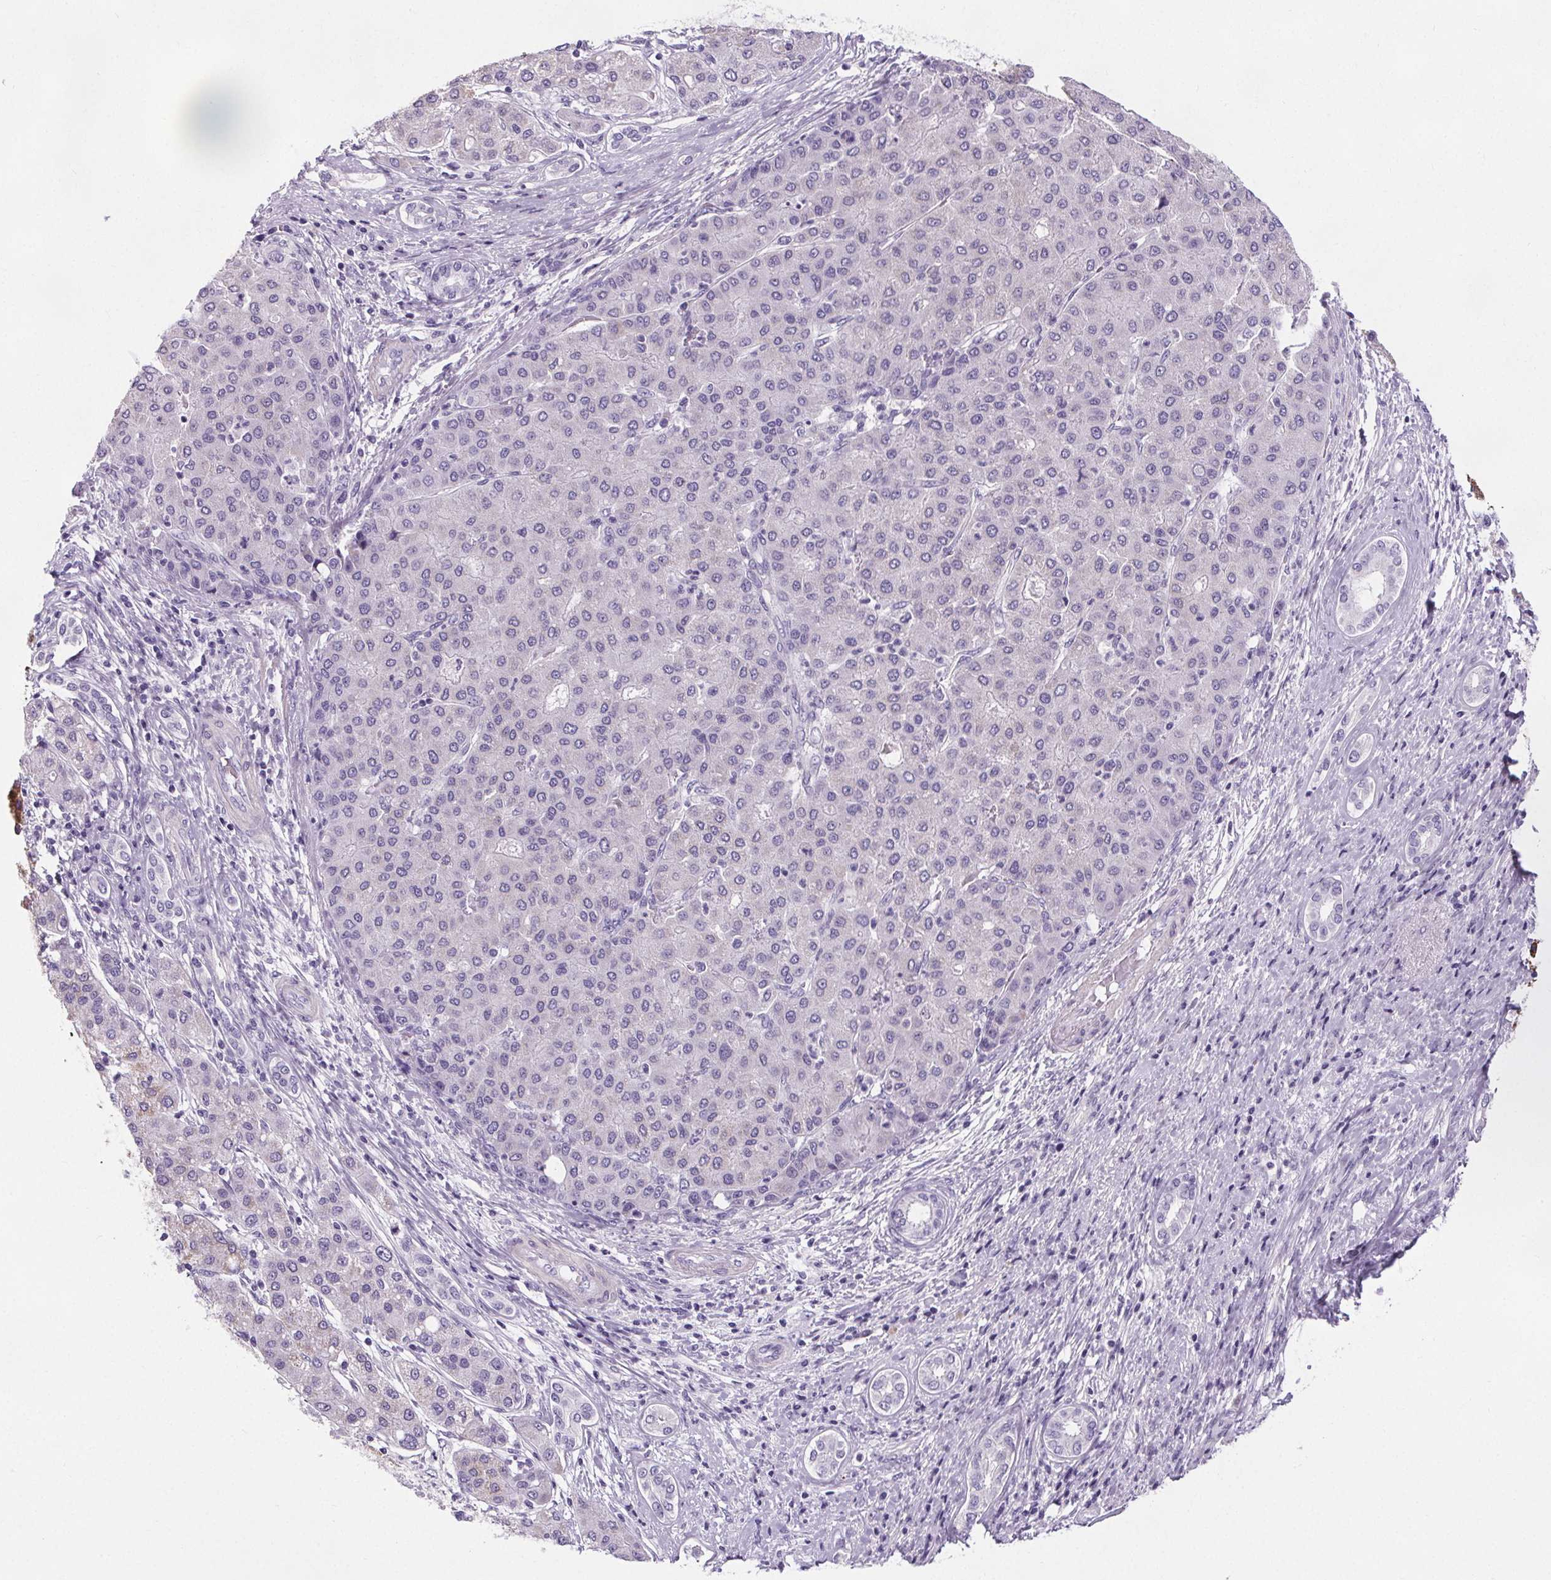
{"staining": {"intensity": "weak", "quantity": "25%-75%", "location": "cytoplasmic/membranous"}, "tissue": "liver cancer", "cell_type": "Tumor cells", "image_type": "cancer", "snomed": [{"axis": "morphology", "description": "Carcinoma, Hepatocellular, NOS"}, {"axis": "topography", "description": "Liver"}], "caption": "Immunohistochemical staining of human hepatocellular carcinoma (liver) demonstrates low levels of weak cytoplasmic/membranous positivity in approximately 25%-75% of tumor cells.", "gene": "ELAVL2", "patient": {"sex": "male", "age": 65}}